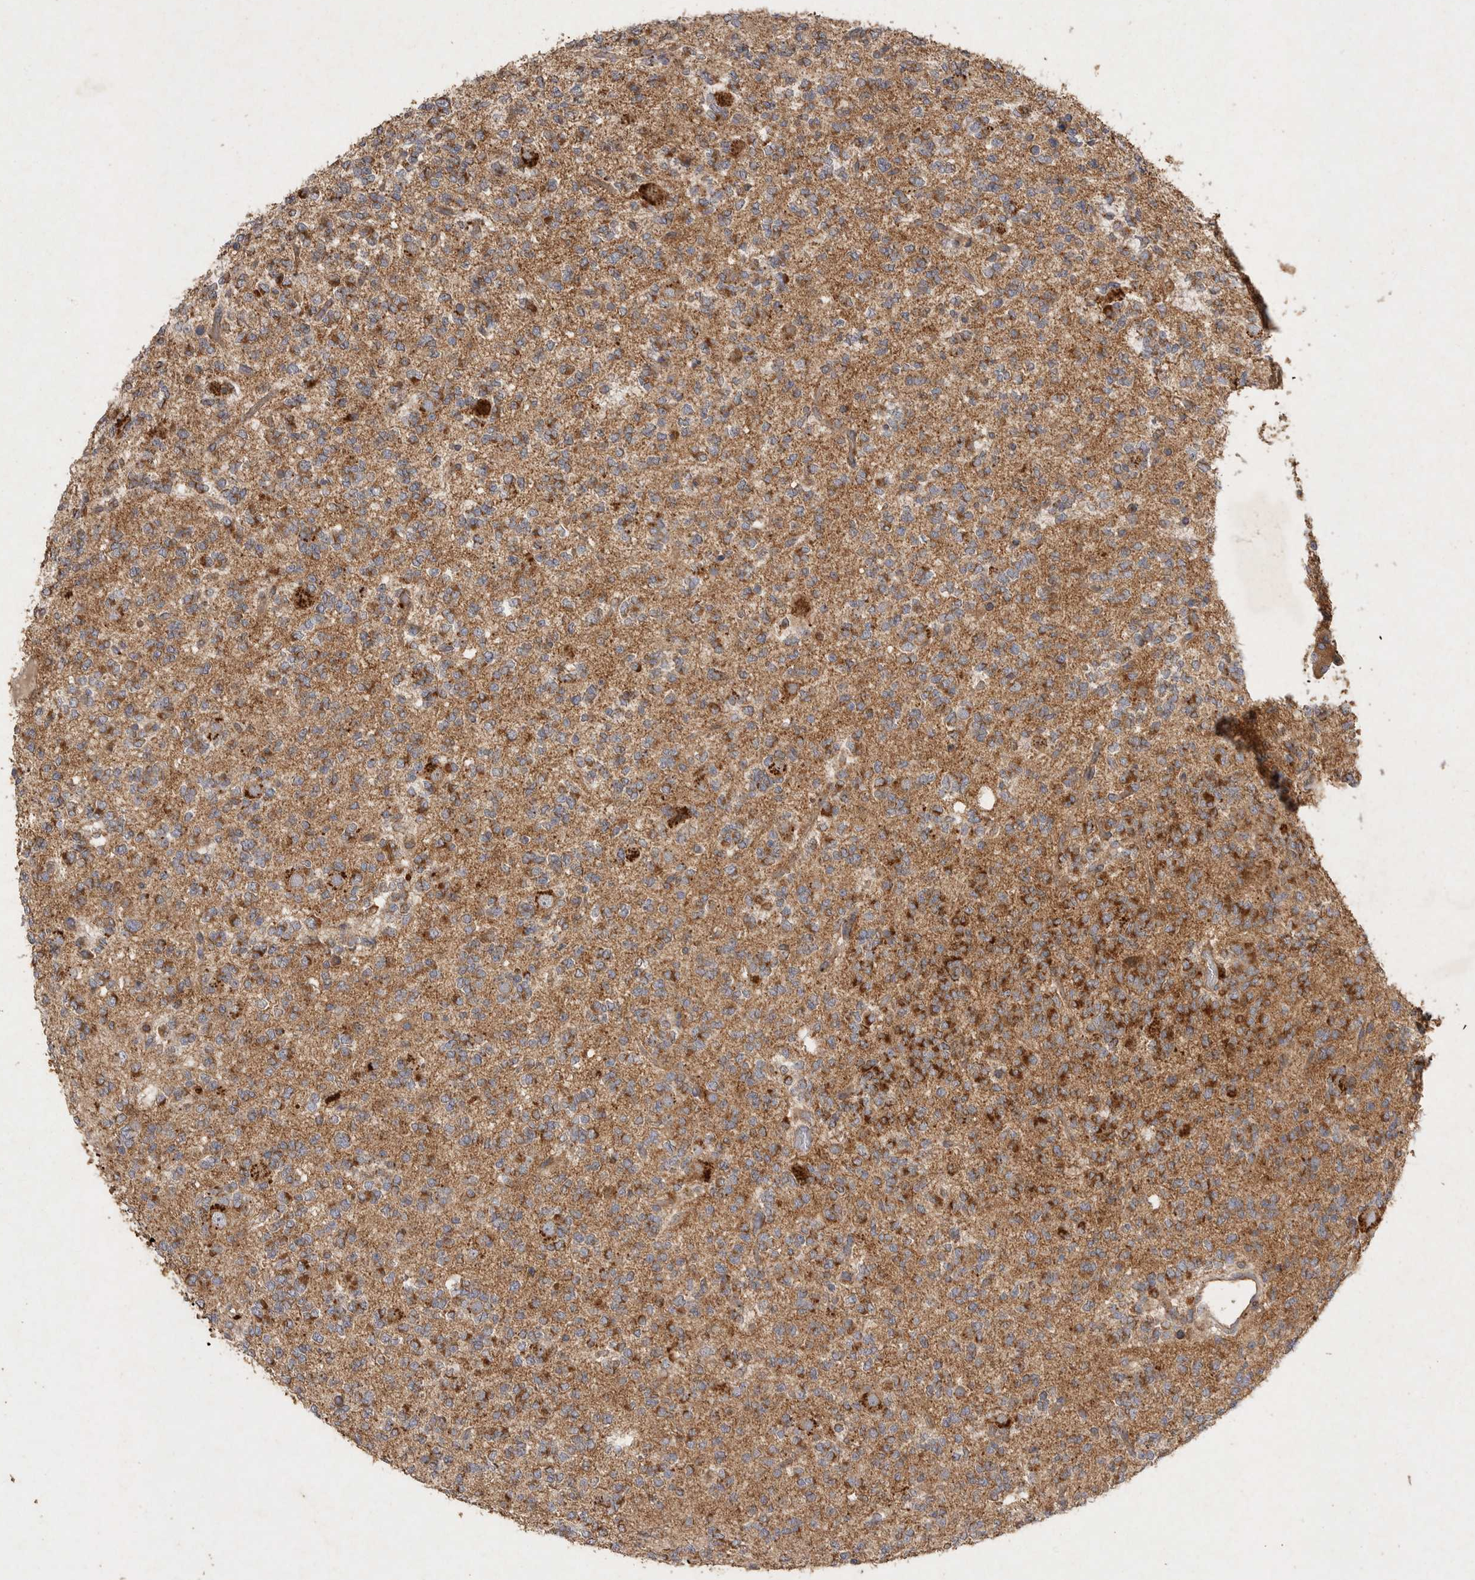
{"staining": {"intensity": "strong", "quantity": ">75%", "location": "cytoplasmic/membranous"}, "tissue": "glioma", "cell_type": "Tumor cells", "image_type": "cancer", "snomed": [{"axis": "morphology", "description": "Glioma, malignant, Low grade"}, {"axis": "topography", "description": "Brain"}], "caption": "Tumor cells display strong cytoplasmic/membranous expression in approximately >75% of cells in malignant glioma (low-grade). (DAB IHC, brown staining for protein, blue staining for nuclei).", "gene": "MRPL41", "patient": {"sex": "male", "age": 38}}